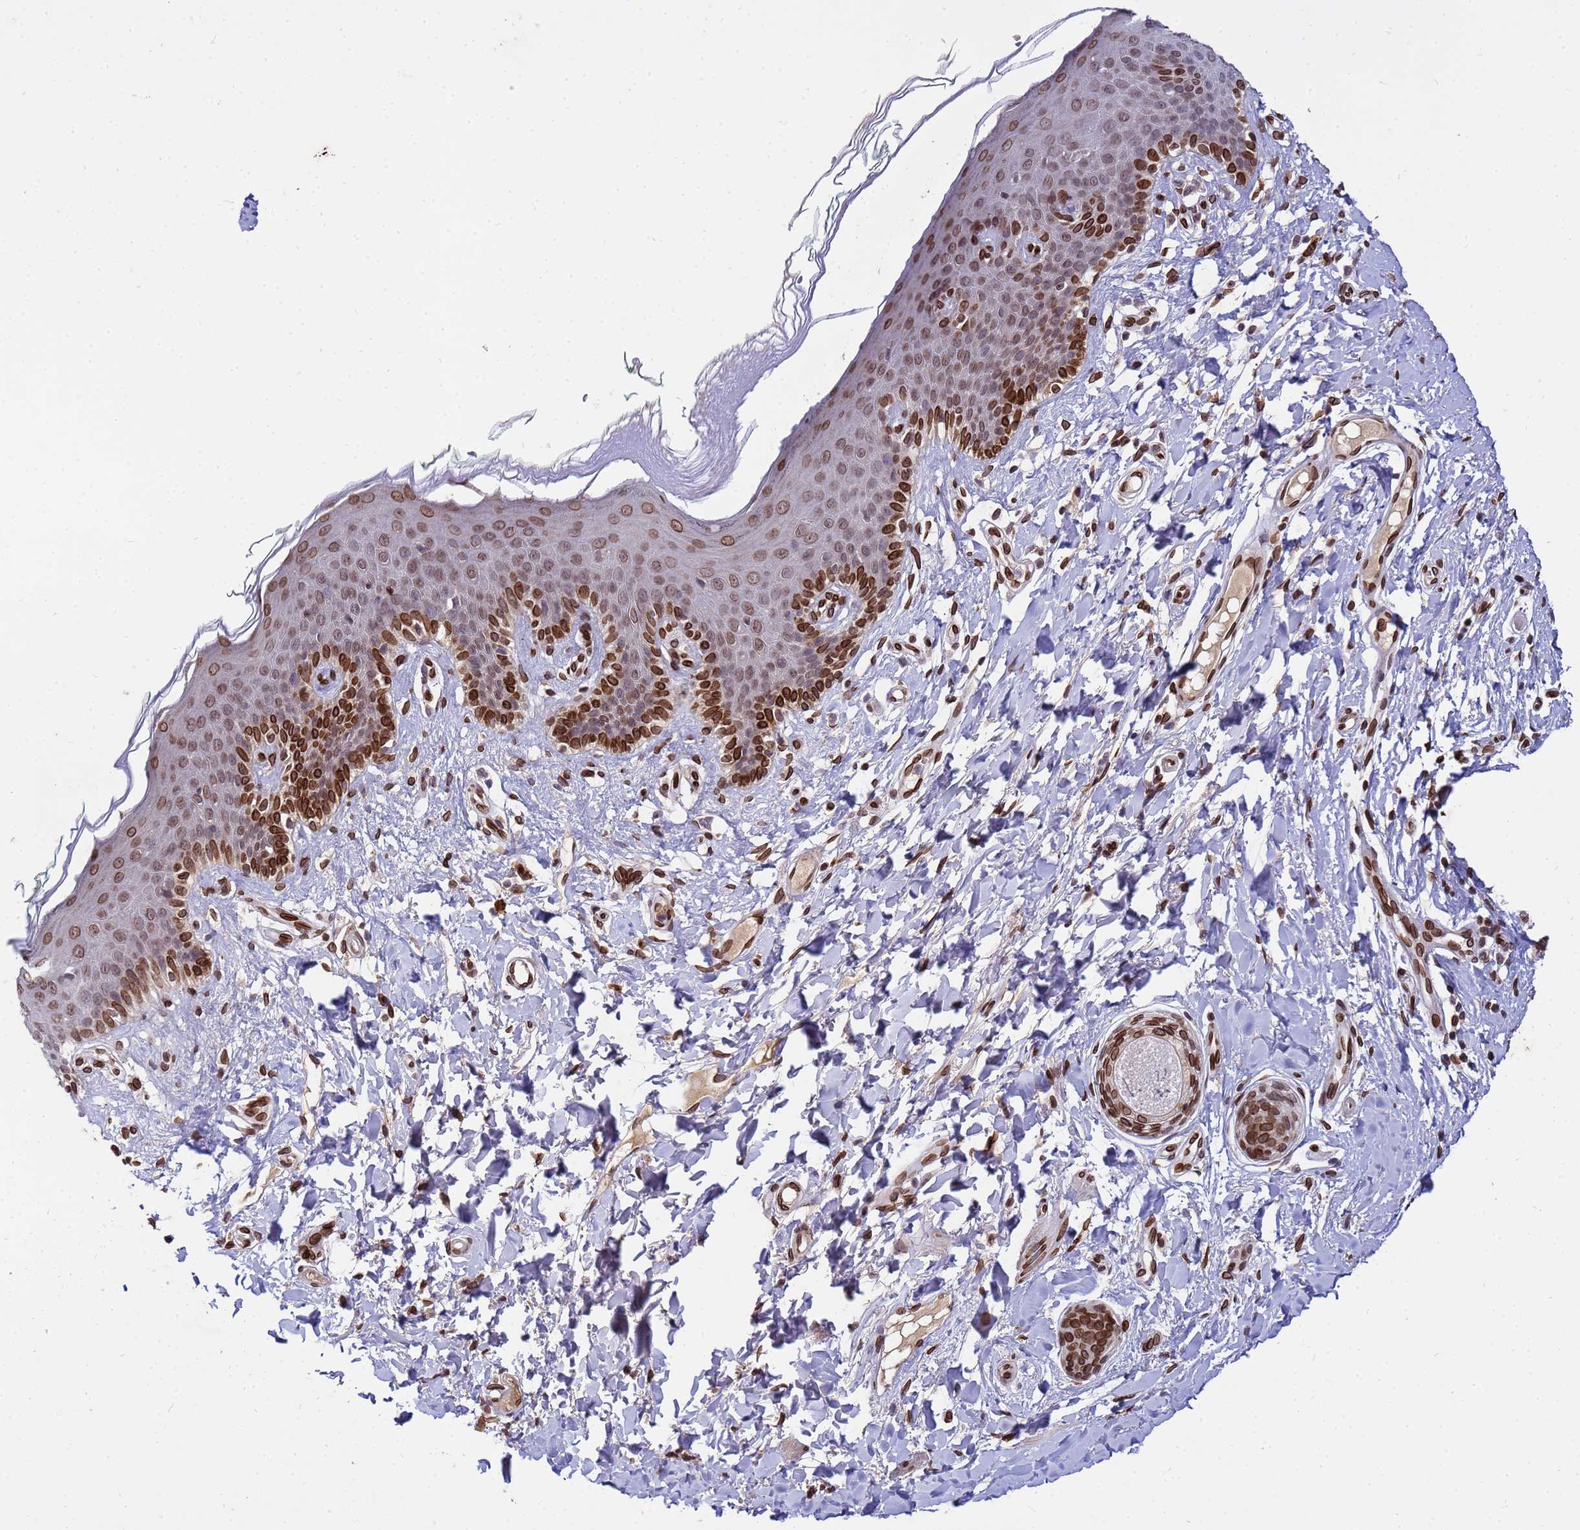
{"staining": {"intensity": "strong", "quantity": ">75%", "location": "cytoplasmic/membranous,nuclear"}, "tissue": "skin", "cell_type": "Epidermal cells", "image_type": "normal", "snomed": [{"axis": "morphology", "description": "Normal tissue, NOS"}, {"axis": "topography", "description": "Vulva"}], "caption": "Immunohistochemistry staining of benign skin, which demonstrates high levels of strong cytoplasmic/membranous,nuclear staining in about >75% of epidermal cells indicating strong cytoplasmic/membranous,nuclear protein expression. The staining was performed using DAB (brown) for protein detection and nuclei were counterstained in hematoxylin (blue).", "gene": "GPR135", "patient": {"sex": "female", "age": 66}}